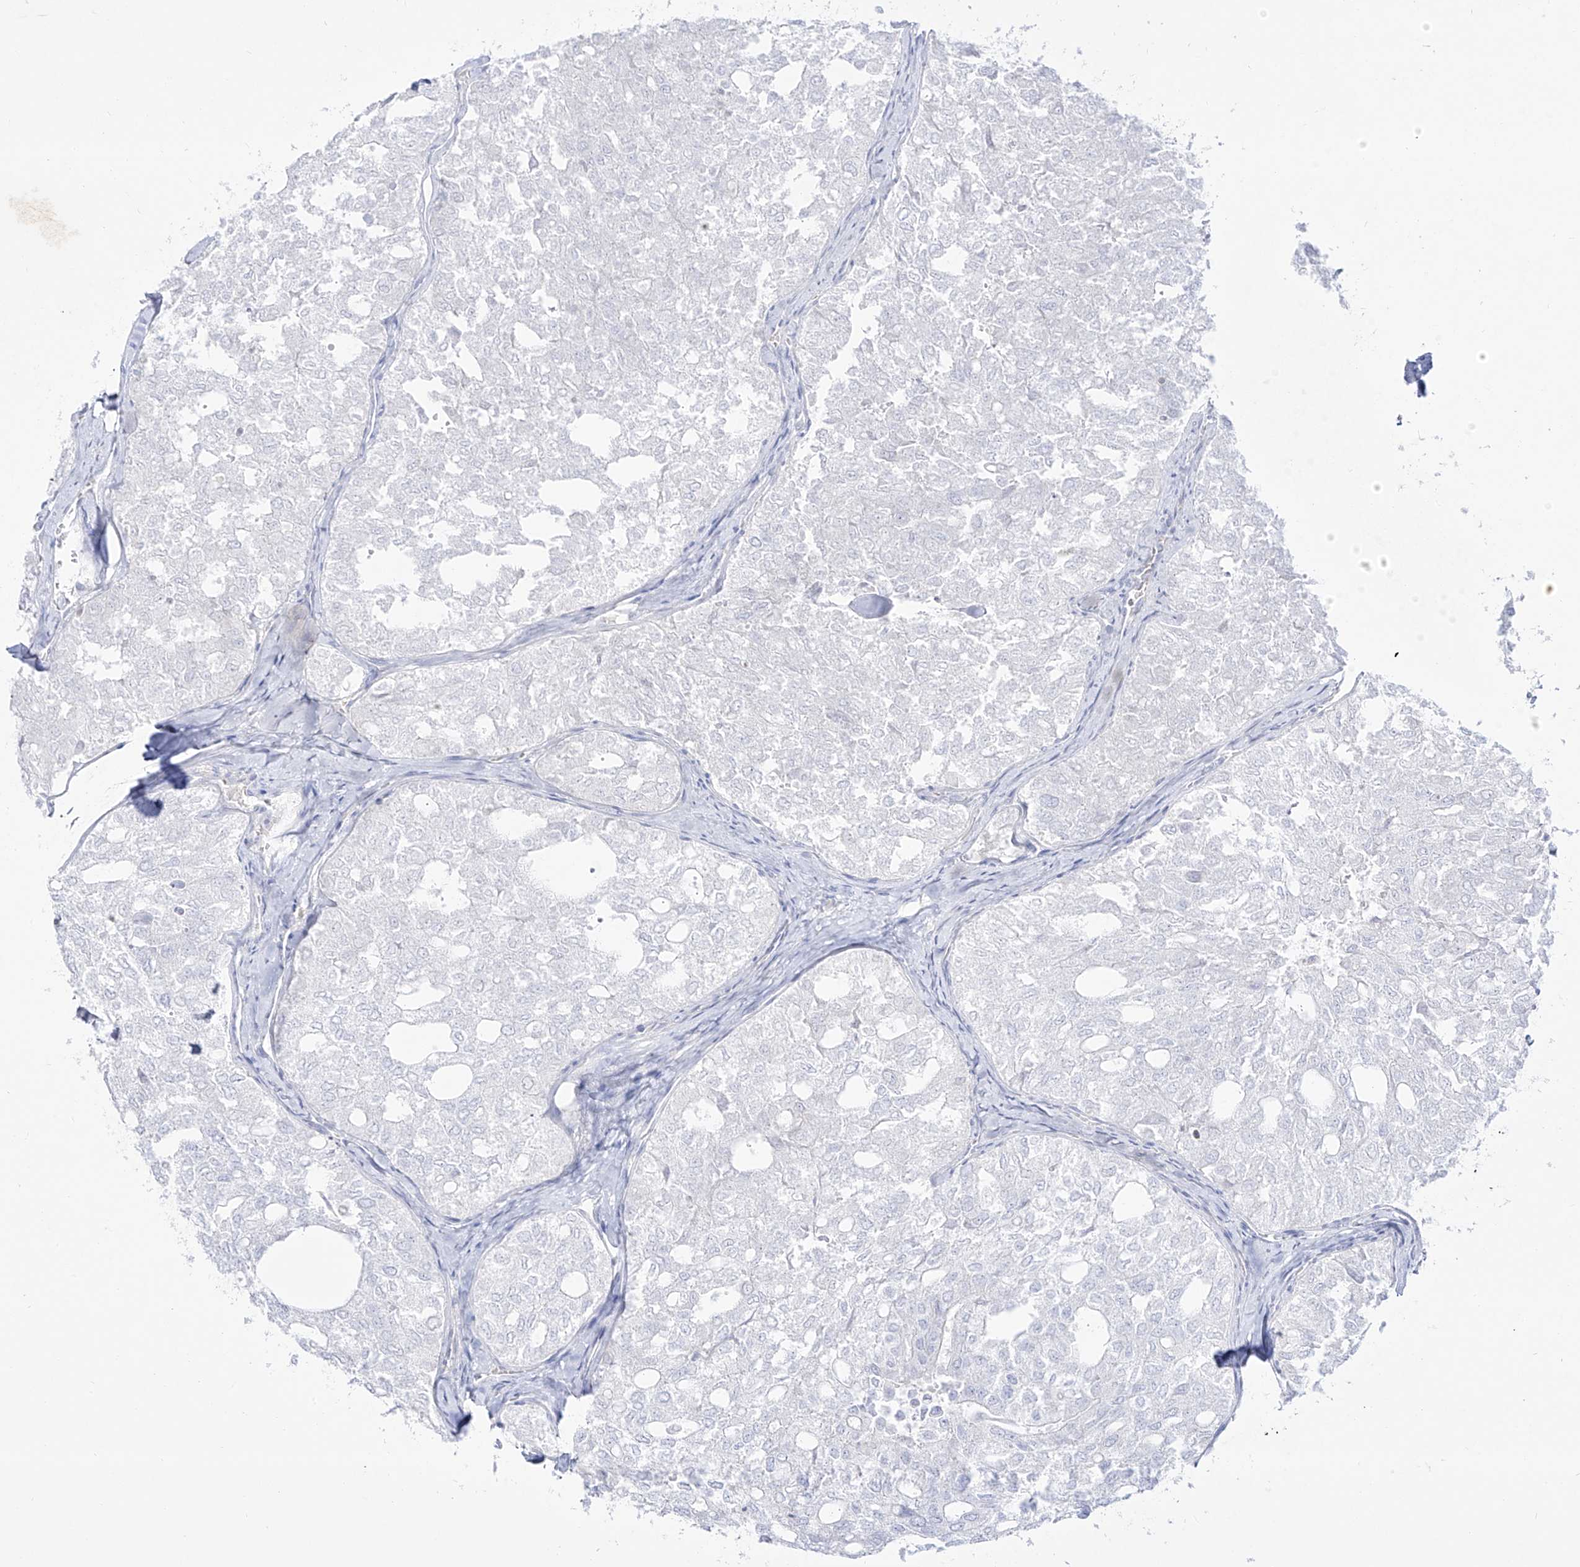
{"staining": {"intensity": "negative", "quantity": "none", "location": "none"}, "tissue": "thyroid cancer", "cell_type": "Tumor cells", "image_type": "cancer", "snomed": [{"axis": "morphology", "description": "Follicular adenoma carcinoma, NOS"}, {"axis": "topography", "description": "Thyroid gland"}], "caption": "Thyroid cancer (follicular adenoma carcinoma) was stained to show a protein in brown. There is no significant expression in tumor cells.", "gene": "DMKN", "patient": {"sex": "male", "age": 75}}